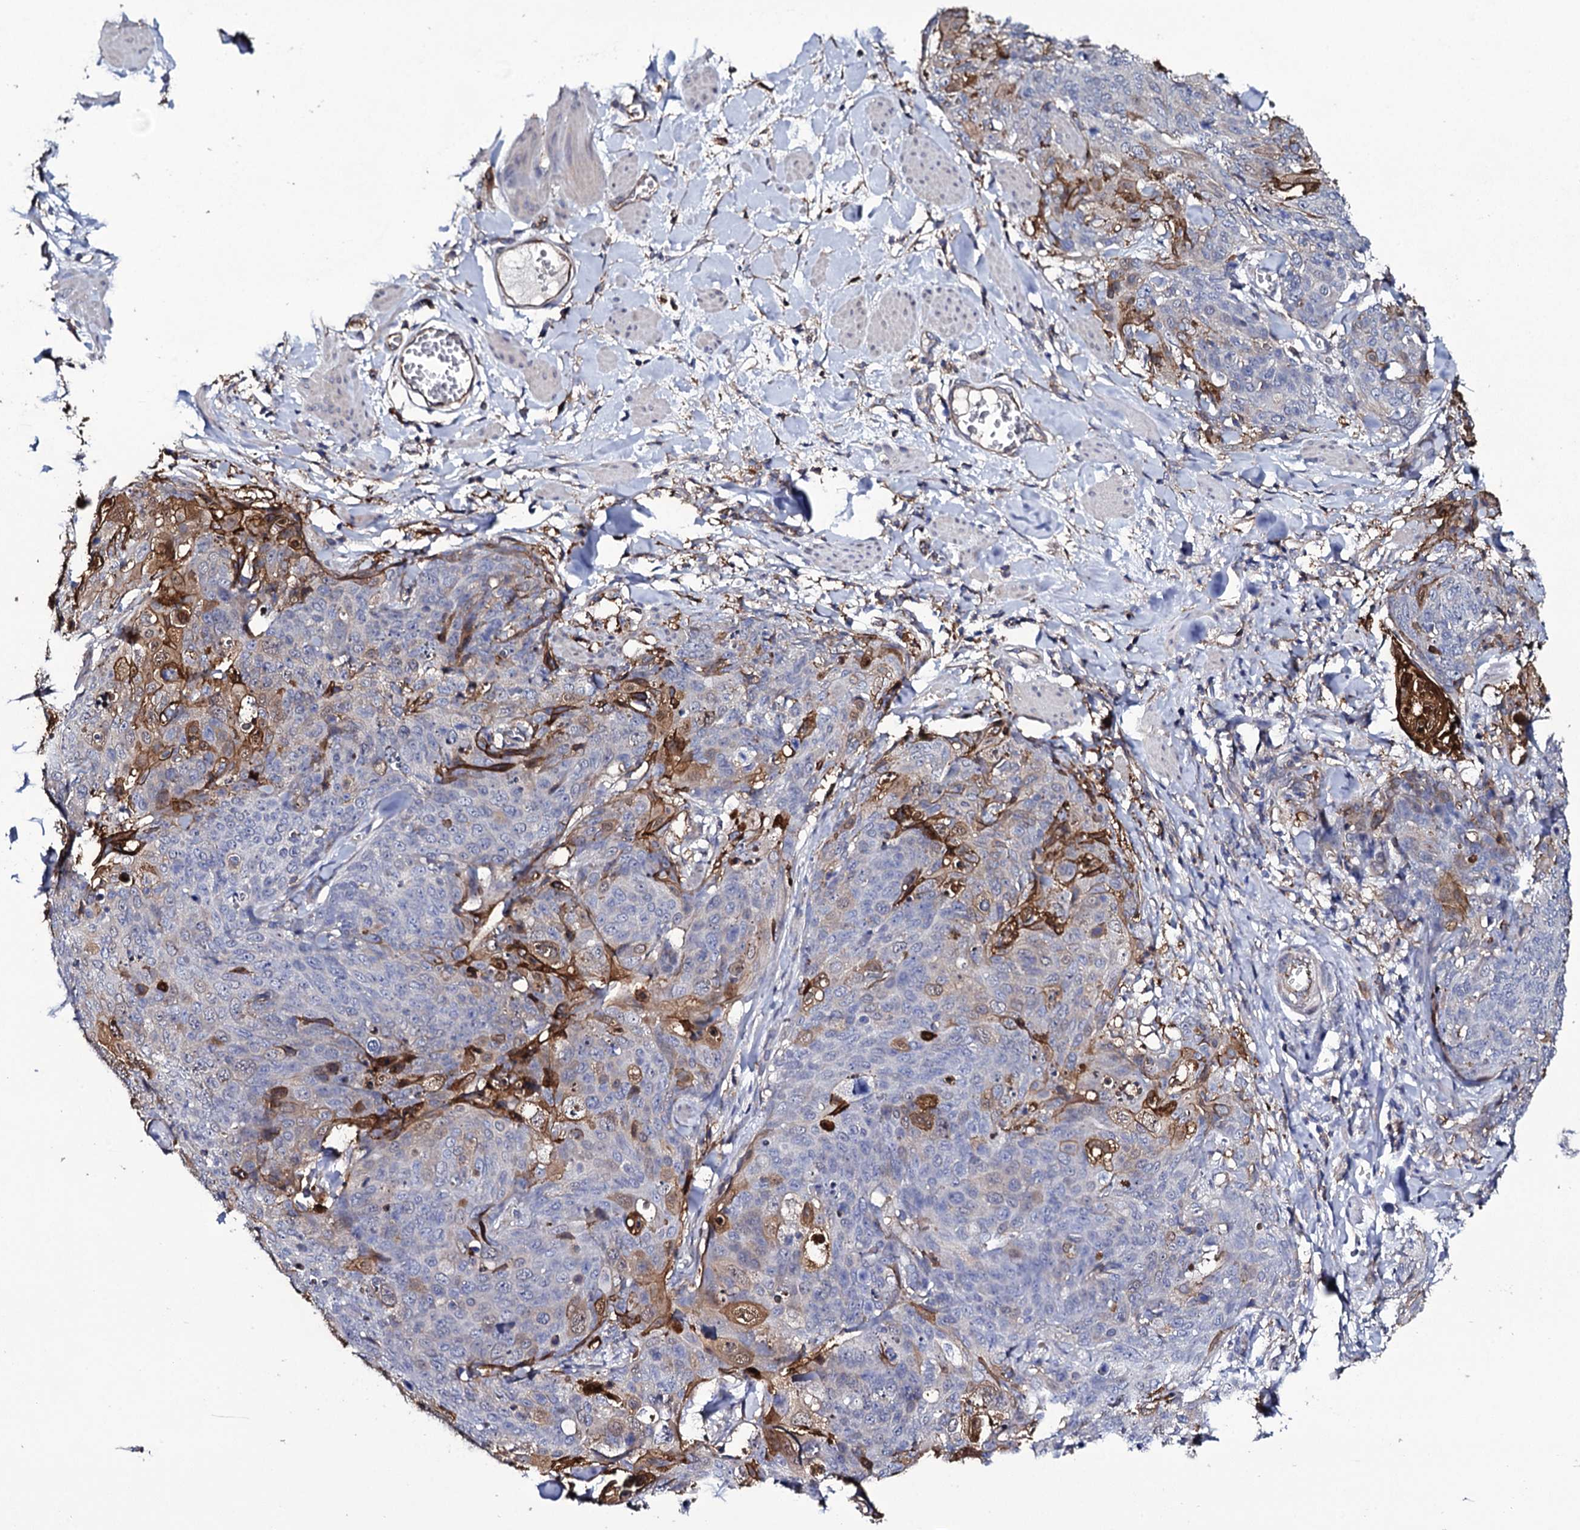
{"staining": {"intensity": "strong", "quantity": "<25%", "location": "cytoplasmic/membranous"}, "tissue": "skin cancer", "cell_type": "Tumor cells", "image_type": "cancer", "snomed": [{"axis": "morphology", "description": "Squamous cell carcinoma, NOS"}, {"axis": "topography", "description": "Skin"}, {"axis": "topography", "description": "Vulva"}], "caption": "Protein analysis of squamous cell carcinoma (skin) tissue displays strong cytoplasmic/membranous positivity in about <25% of tumor cells.", "gene": "TTC23", "patient": {"sex": "female", "age": 85}}